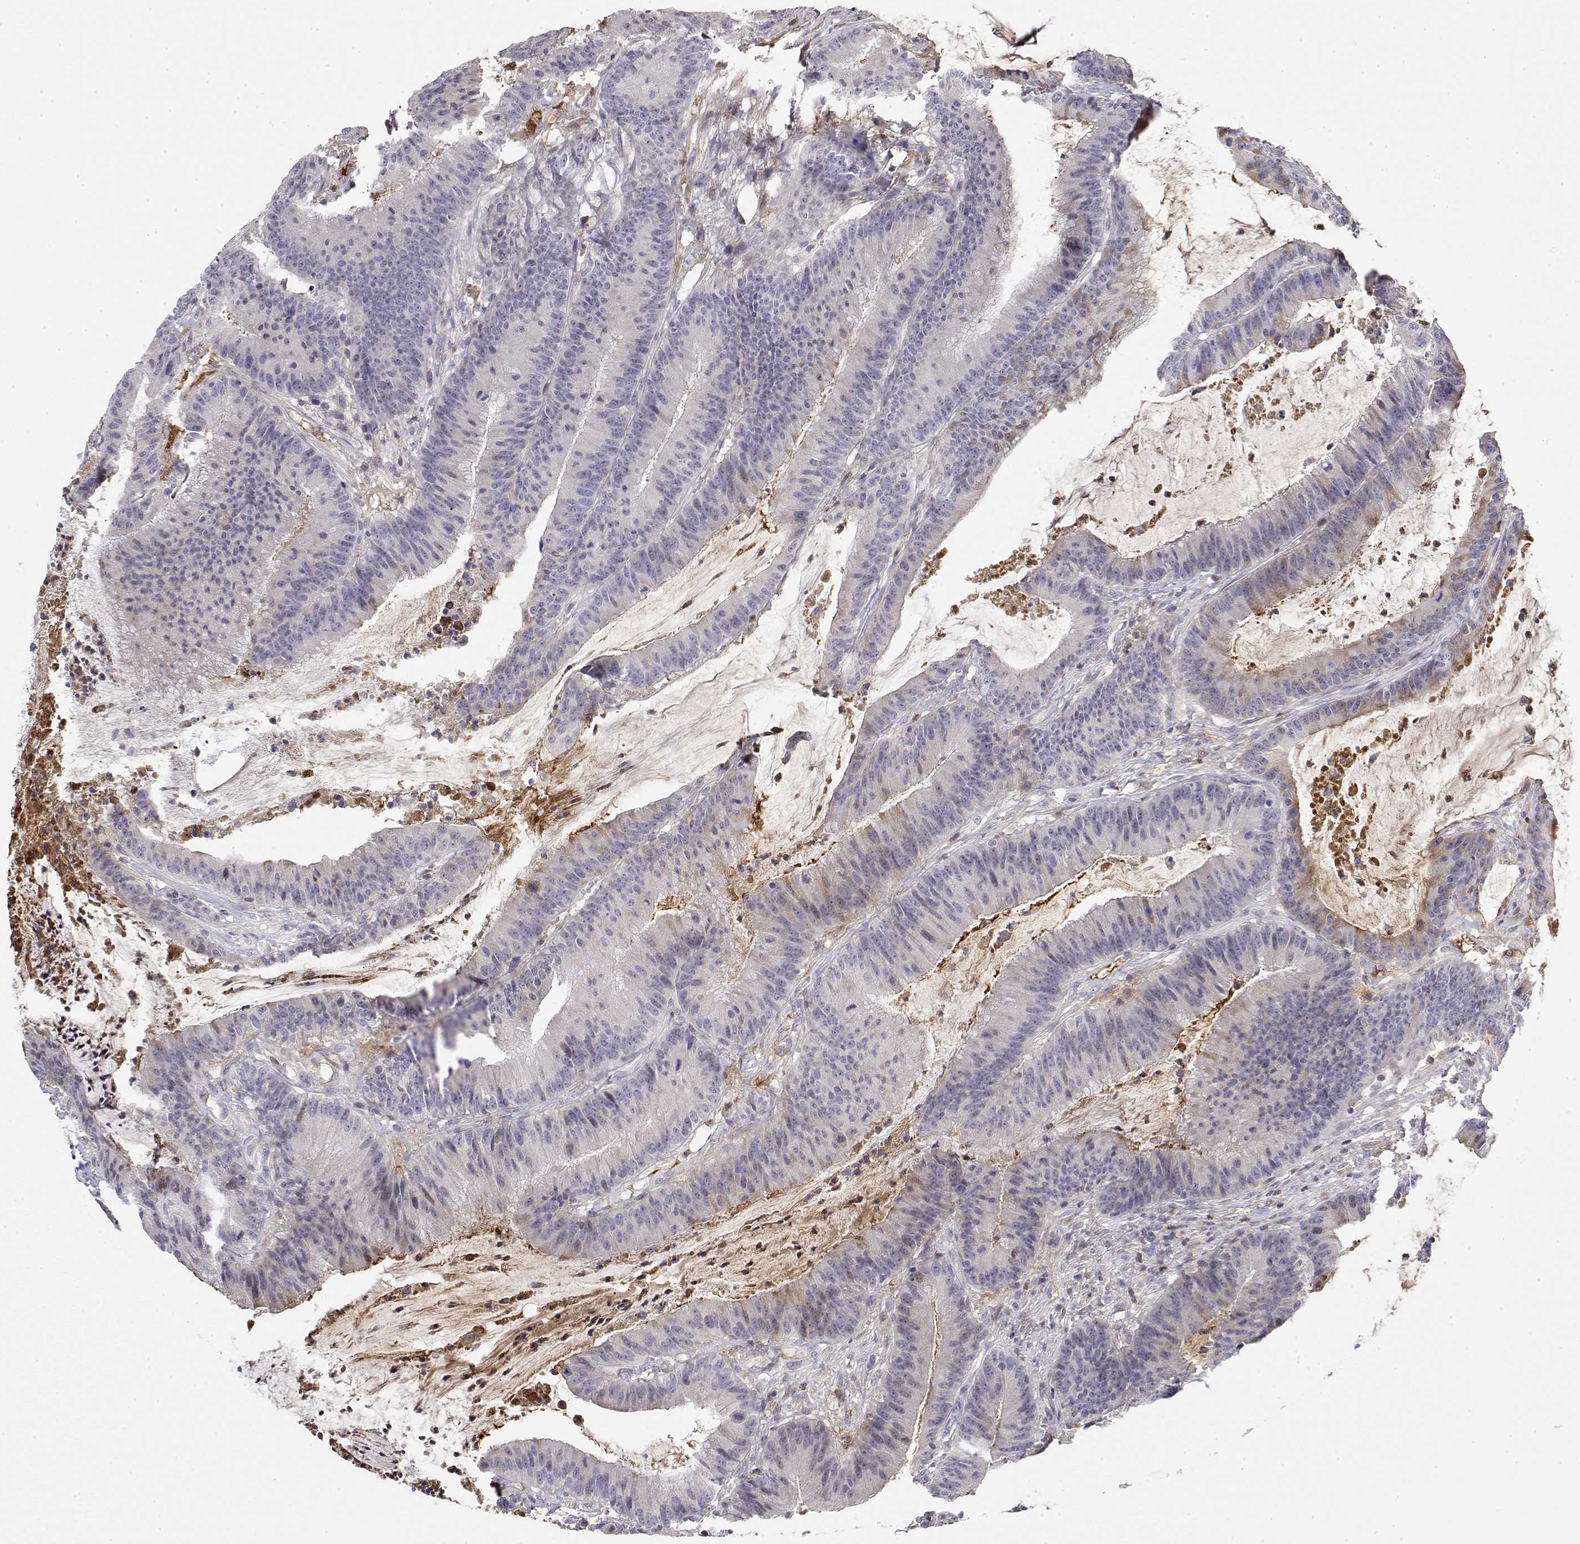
{"staining": {"intensity": "negative", "quantity": "none", "location": "none"}, "tissue": "colorectal cancer", "cell_type": "Tumor cells", "image_type": "cancer", "snomed": [{"axis": "morphology", "description": "Adenocarcinoma, NOS"}, {"axis": "topography", "description": "Colon"}], "caption": "Immunohistochemistry (IHC) of human colorectal adenocarcinoma shows no expression in tumor cells.", "gene": "IGFBP4", "patient": {"sex": "female", "age": 78}}